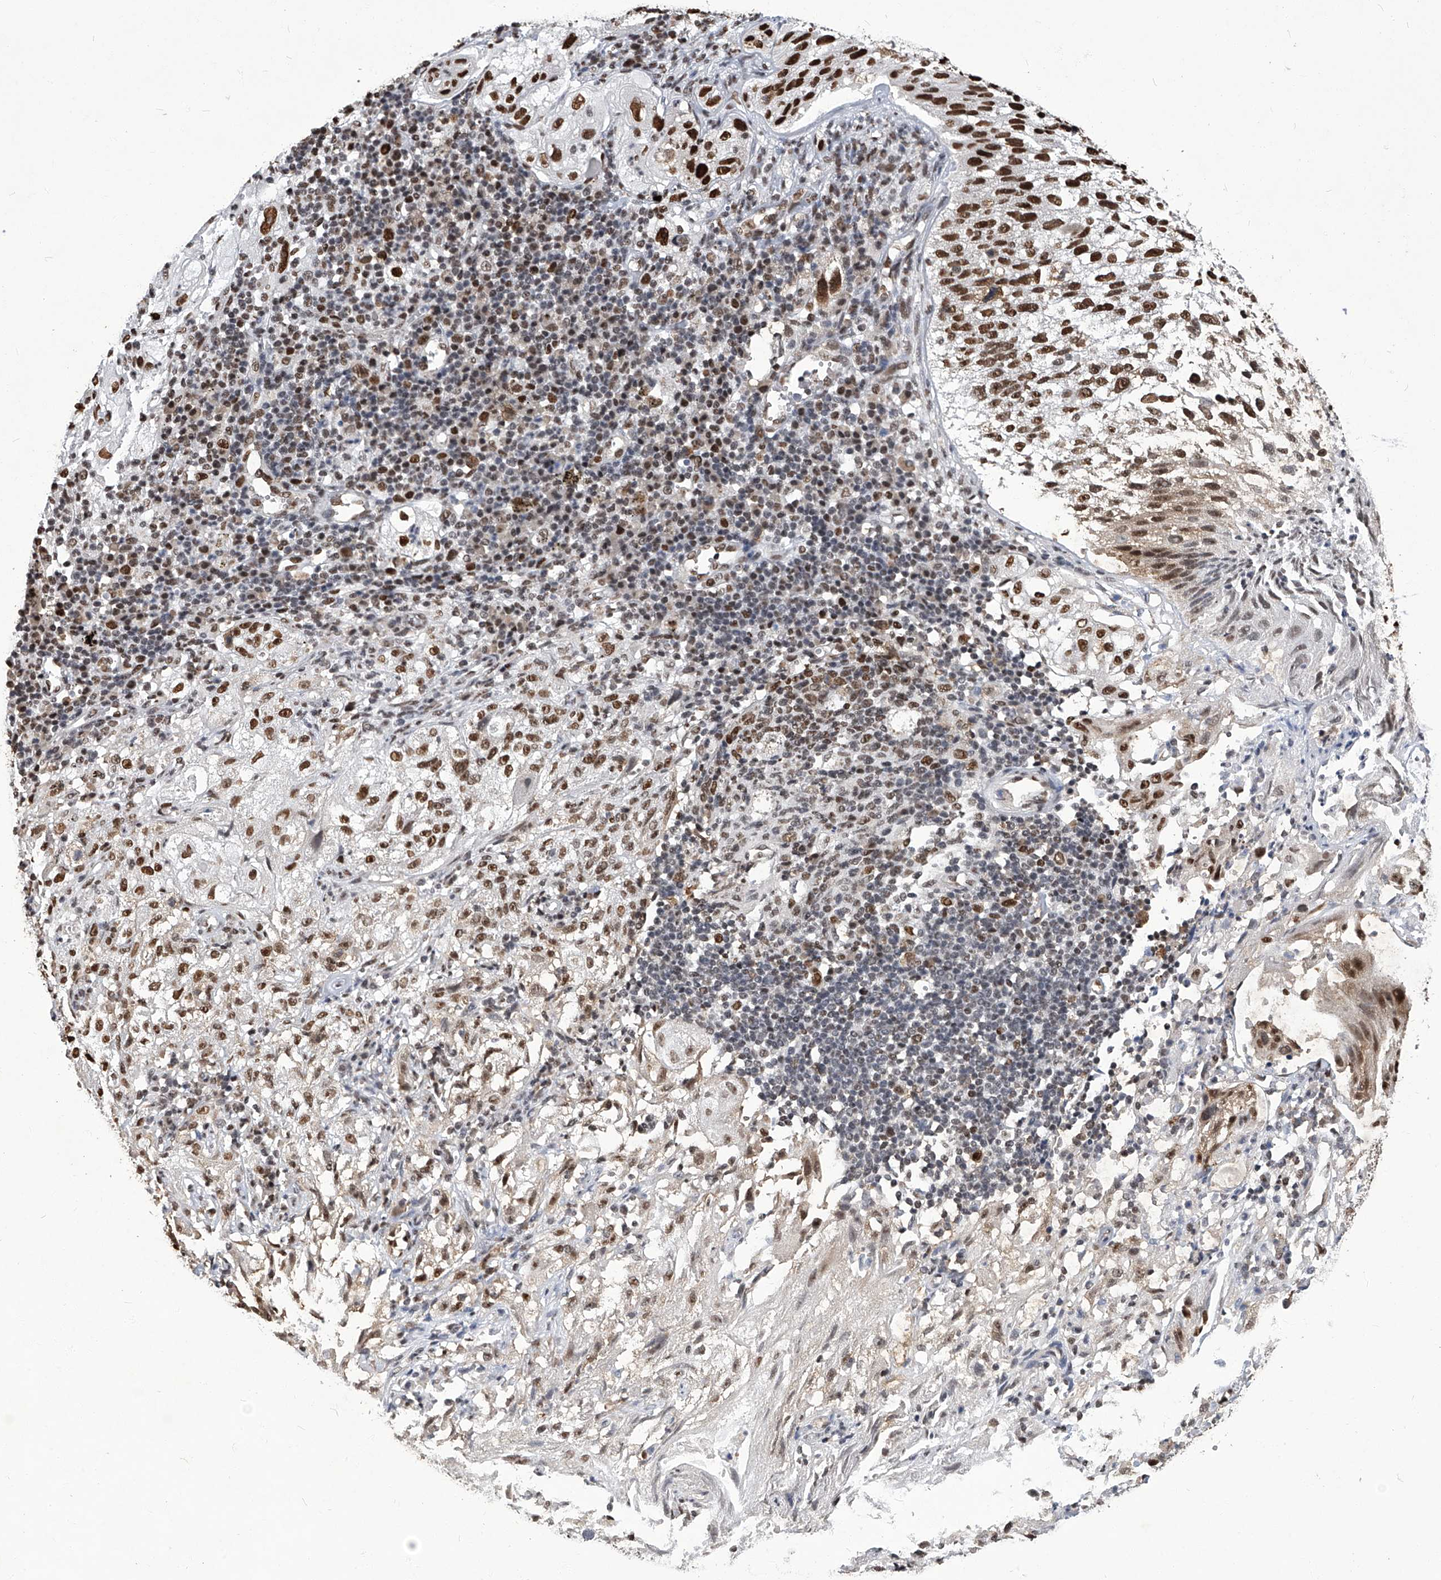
{"staining": {"intensity": "moderate", "quantity": ">75%", "location": "nuclear"}, "tissue": "lung cancer", "cell_type": "Tumor cells", "image_type": "cancer", "snomed": [{"axis": "morphology", "description": "Inflammation, NOS"}, {"axis": "morphology", "description": "Squamous cell carcinoma, NOS"}, {"axis": "topography", "description": "Lymph node"}, {"axis": "topography", "description": "Soft tissue"}, {"axis": "topography", "description": "Lung"}], "caption": "High-magnification brightfield microscopy of squamous cell carcinoma (lung) stained with DAB (3,3'-diaminobenzidine) (brown) and counterstained with hematoxylin (blue). tumor cells exhibit moderate nuclear expression is appreciated in approximately>75% of cells. (IHC, brightfield microscopy, high magnification).", "gene": "HBP1", "patient": {"sex": "male", "age": 66}}